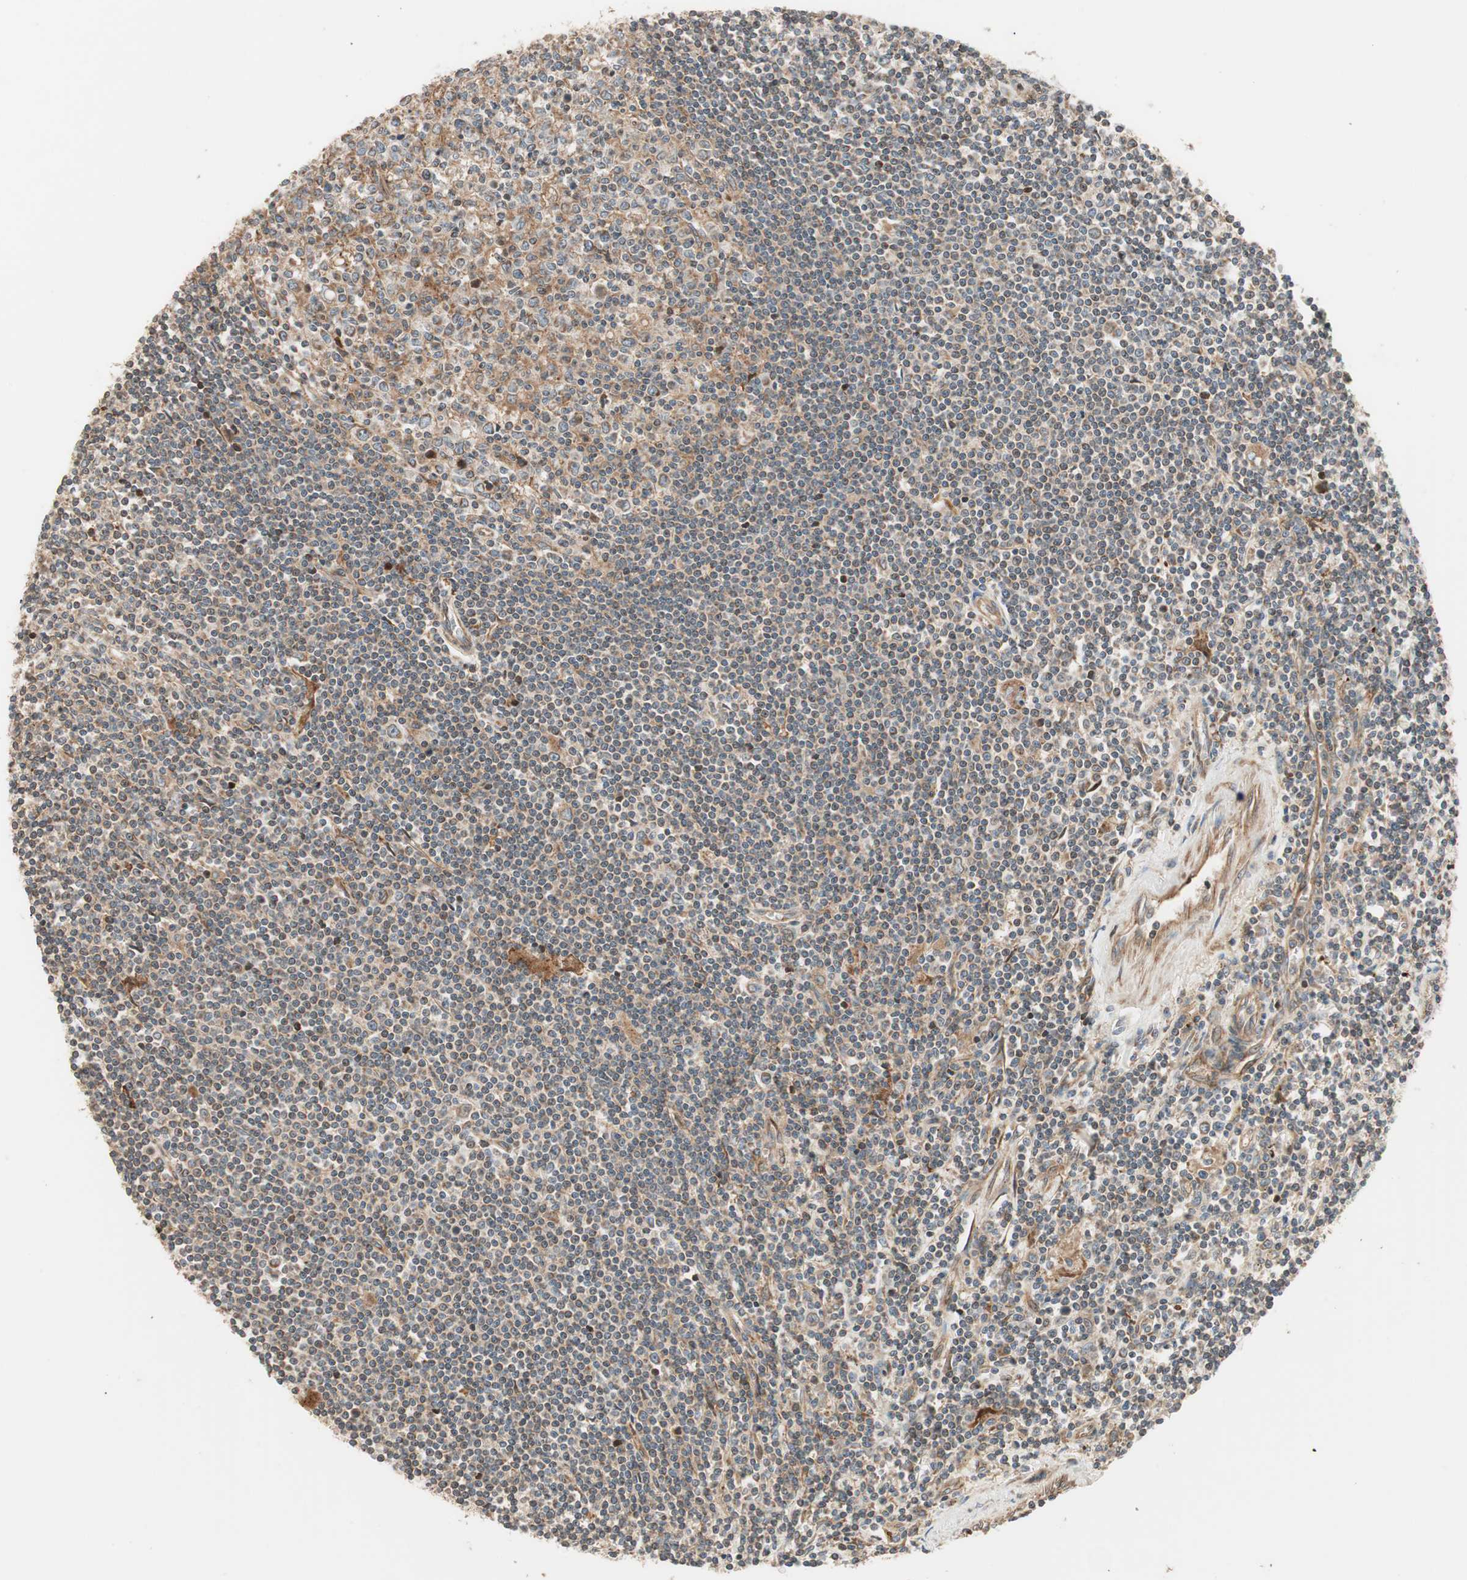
{"staining": {"intensity": "weak", "quantity": "25%-75%", "location": "cytoplasmic/membranous"}, "tissue": "lymphoma", "cell_type": "Tumor cells", "image_type": "cancer", "snomed": [{"axis": "morphology", "description": "Malignant lymphoma, non-Hodgkin's type, Low grade"}, {"axis": "topography", "description": "Spleen"}], "caption": "Weak cytoplasmic/membranous positivity for a protein is identified in about 25%-75% of tumor cells of low-grade malignant lymphoma, non-Hodgkin's type using immunohistochemistry (IHC).", "gene": "CTTNBP2NL", "patient": {"sex": "male", "age": 76}}